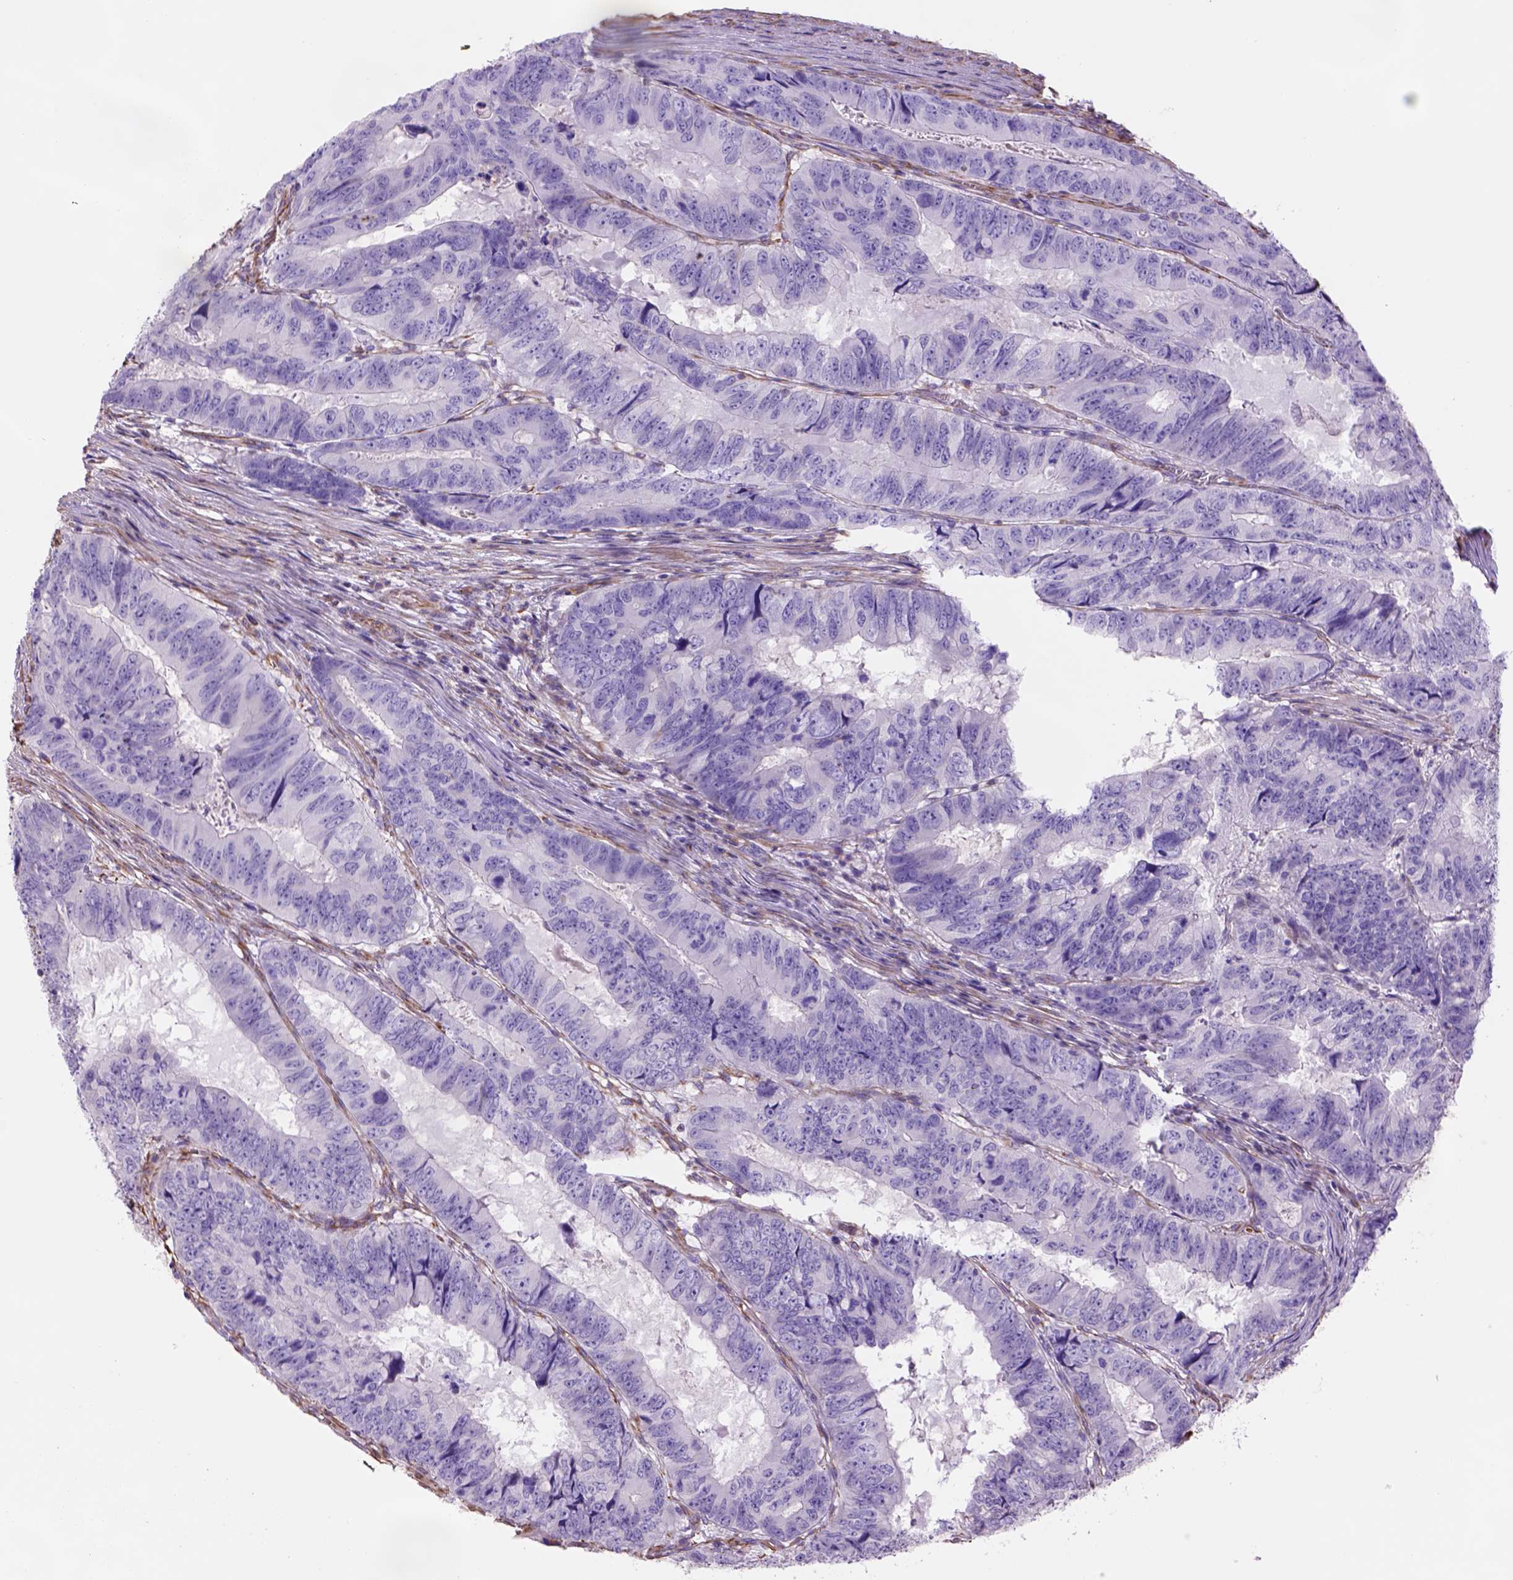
{"staining": {"intensity": "negative", "quantity": "none", "location": "none"}, "tissue": "colorectal cancer", "cell_type": "Tumor cells", "image_type": "cancer", "snomed": [{"axis": "morphology", "description": "Adenocarcinoma, NOS"}, {"axis": "topography", "description": "Colon"}], "caption": "Human colorectal cancer (adenocarcinoma) stained for a protein using immunohistochemistry (IHC) exhibits no expression in tumor cells.", "gene": "ZZZ3", "patient": {"sex": "male", "age": 79}}